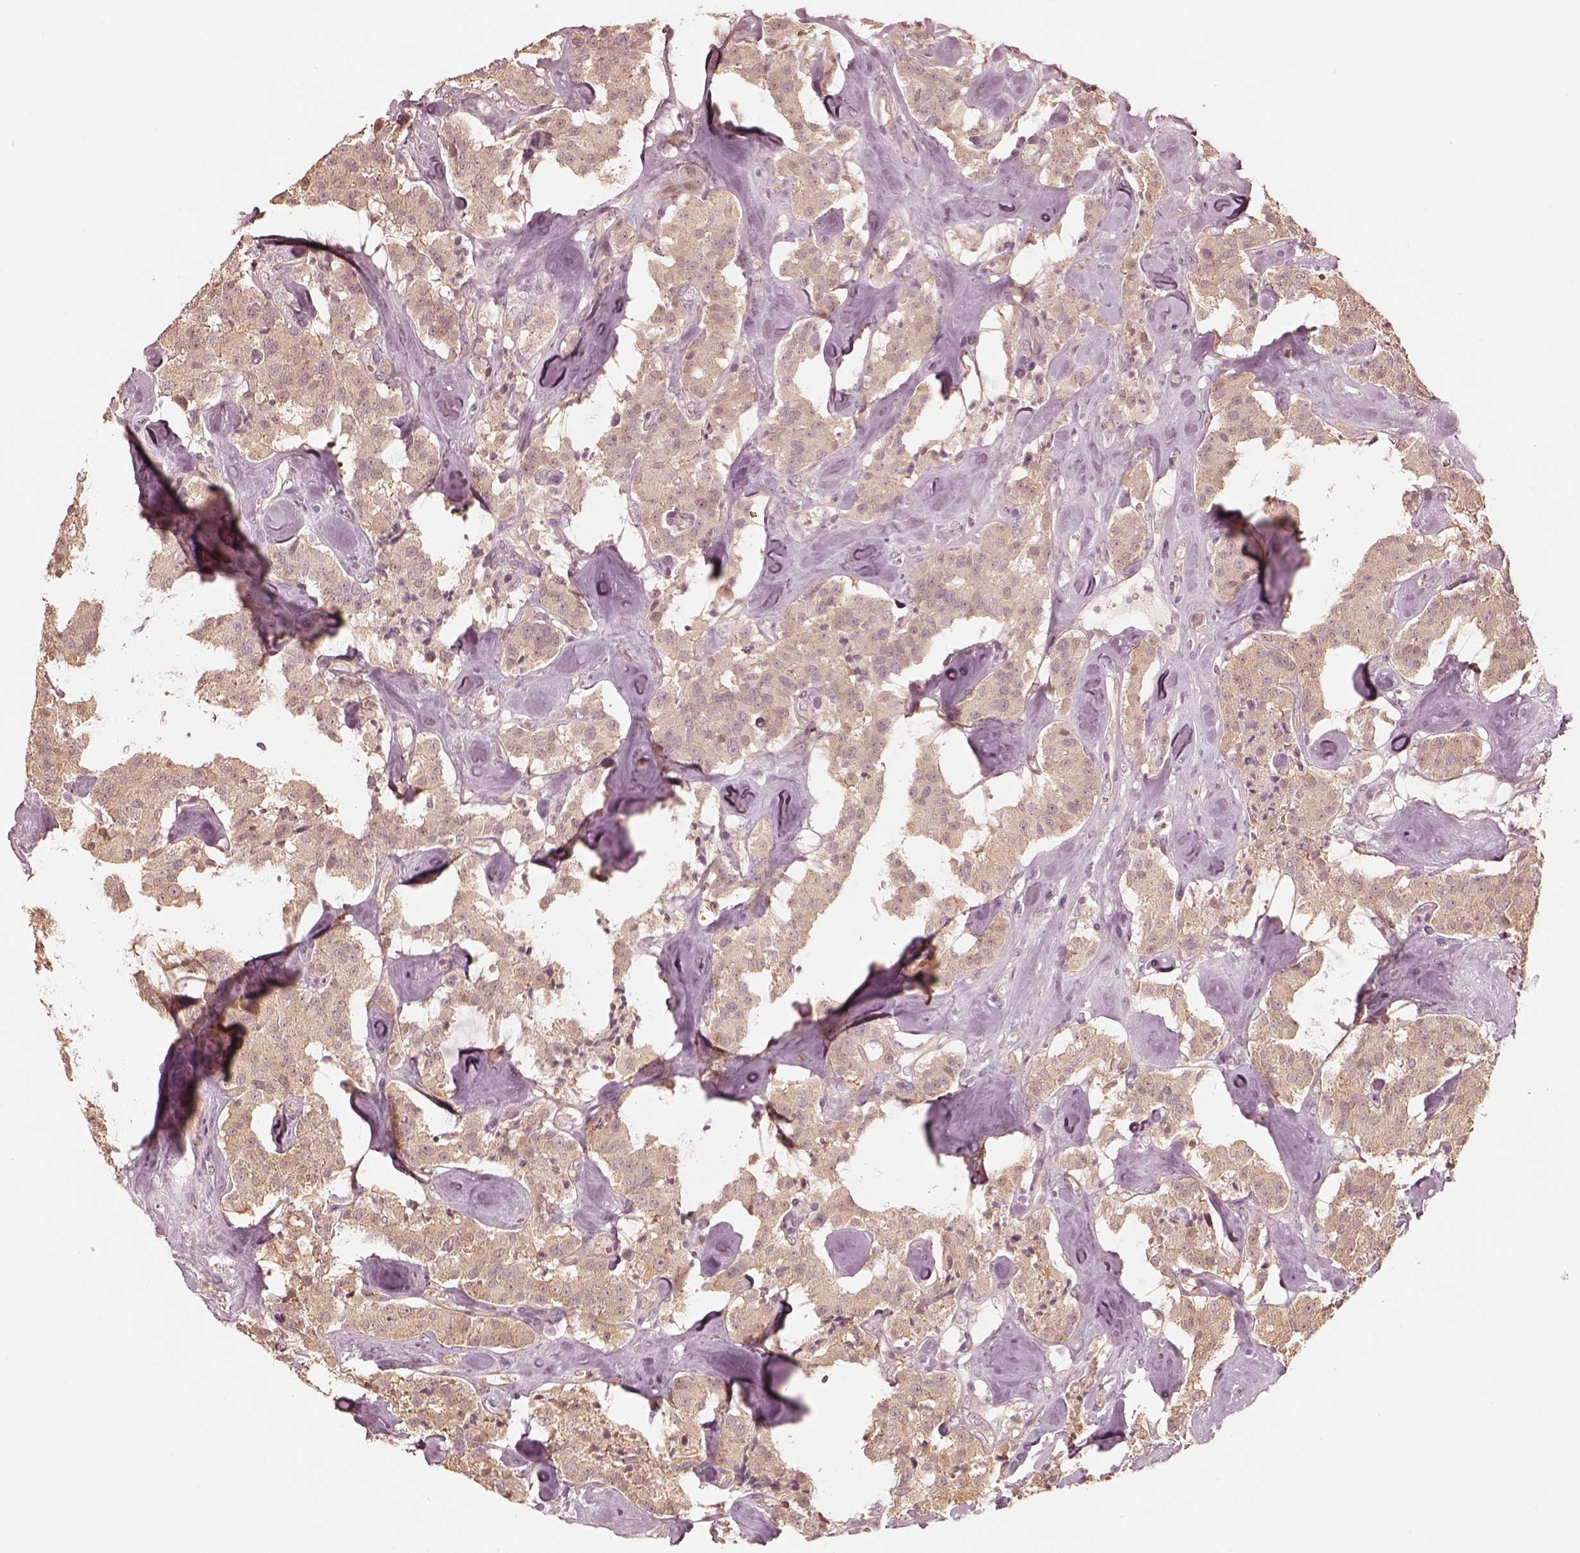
{"staining": {"intensity": "weak", "quantity": ">75%", "location": "cytoplasmic/membranous"}, "tissue": "carcinoid", "cell_type": "Tumor cells", "image_type": "cancer", "snomed": [{"axis": "morphology", "description": "Carcinoid, malignant, NOS"}, {"axis": "topography", "description": "Pancreas"}], "caption": "Immunohistochemical staining of human carcinoid shows low levels of weak cytoplasmic/membranous protein positivity in approximately >75% of tumor cells.", "gene": "KIF5C", "patient": {"sex": "male", "age": 41}}